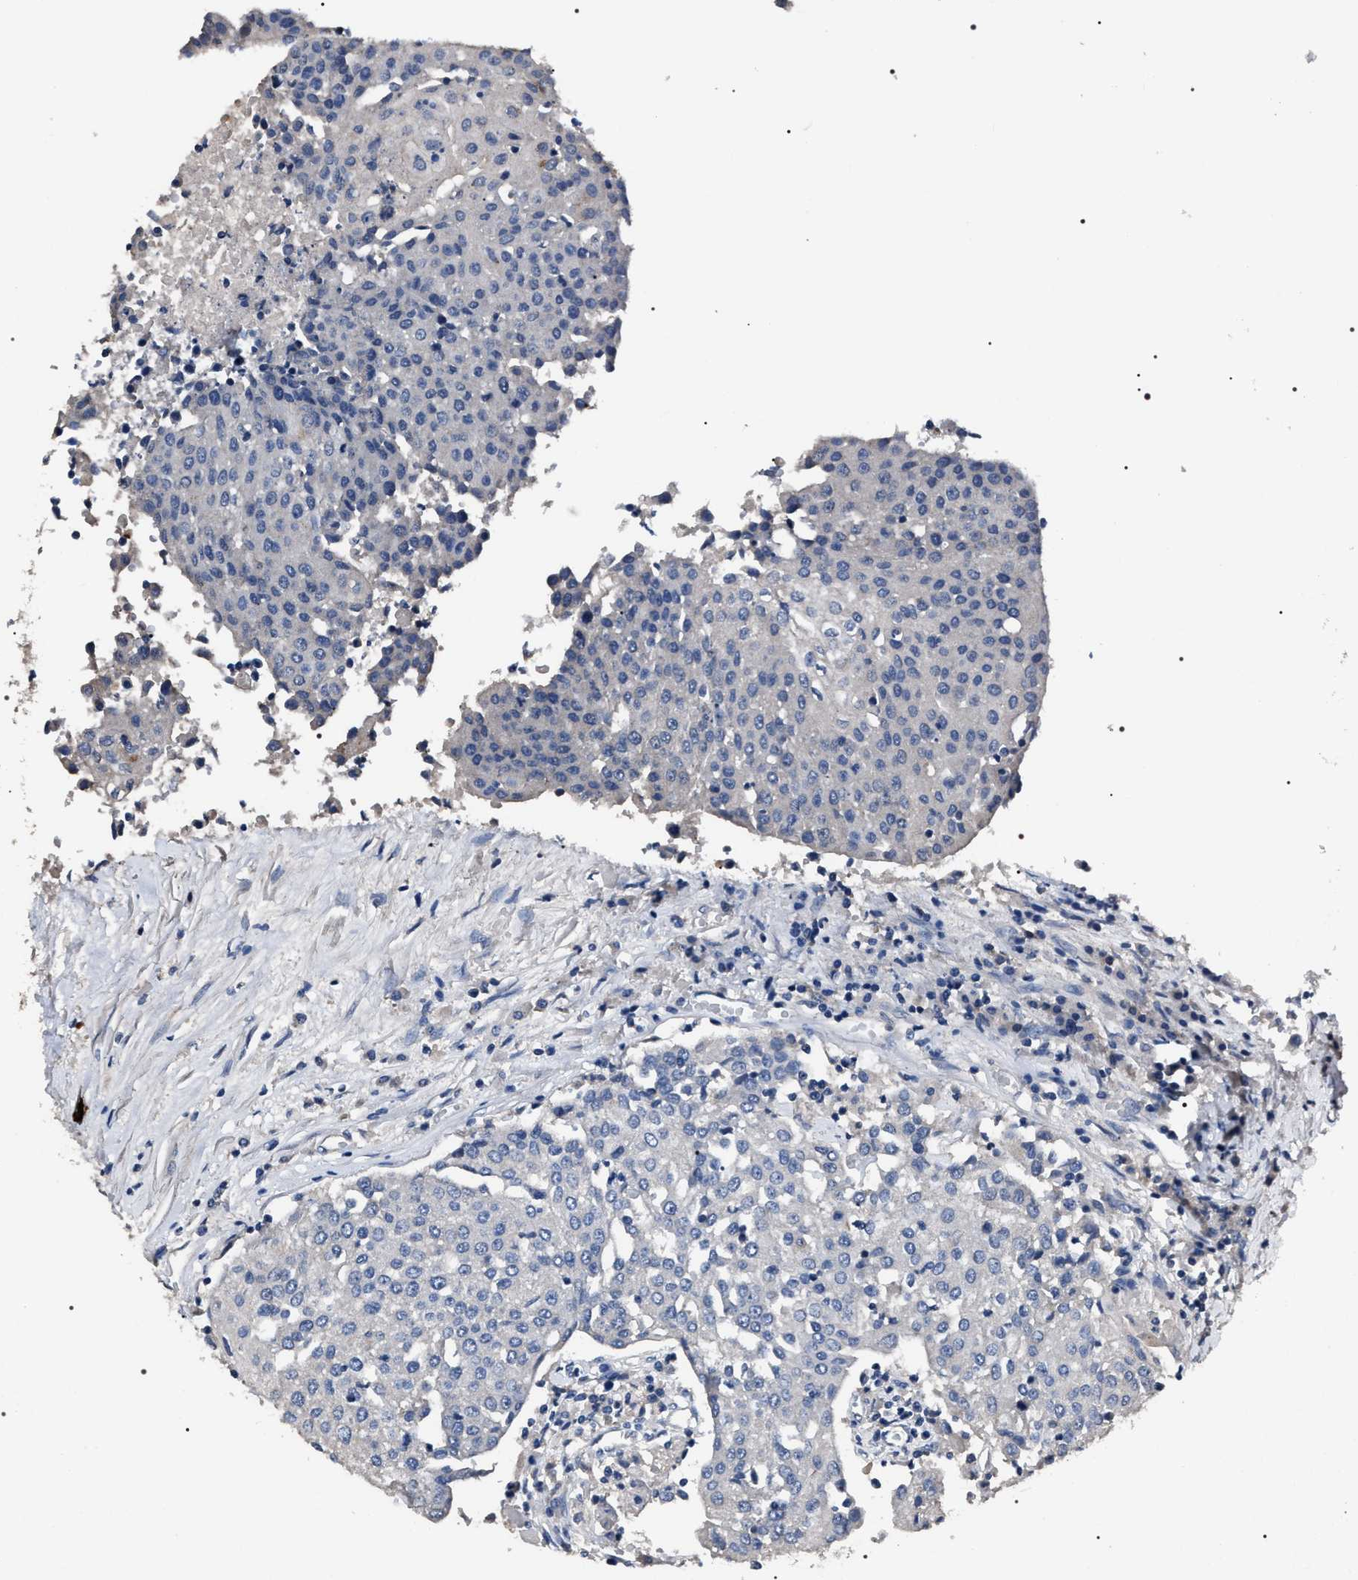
{"staining": {"intensity": "negative", "quantity": "none", "location": "none"}, "tissue": "urothelial cancer", "cell_type": "Tumor cells", "image_type": "cancer", "snomed": [{"axis": "morphology", "description": "Urothelial carcinoma, High grade"}, {"axis": "topography", "description": "Urinary bladder"}], "caption": "An image of urothelial cancer stained for a protein shows no brown staining in tumor cells. Nuclei are stained in blue.", "gene": "TRIM54", "patient": {"sex": "female", "age": 85}}